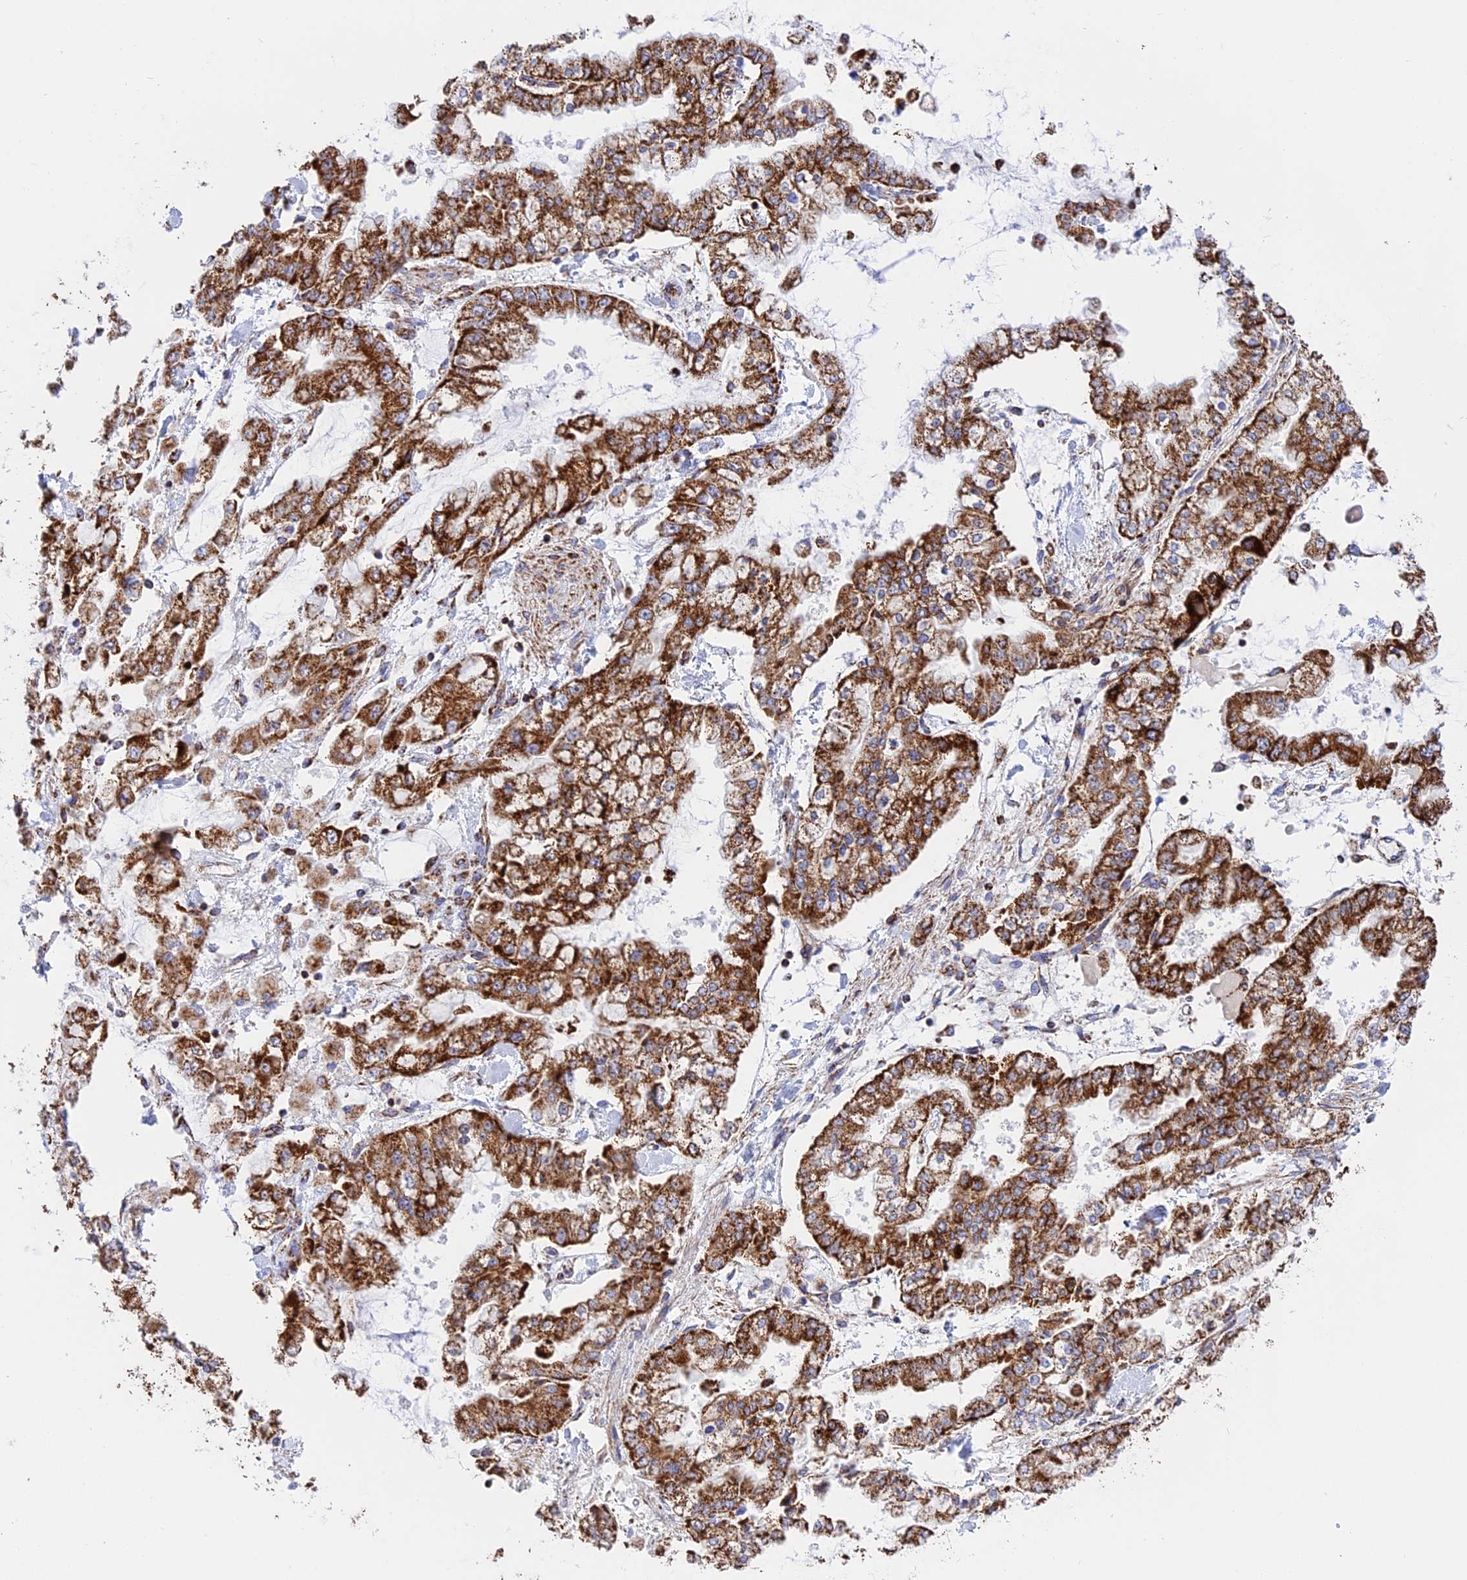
{"staining": {"intensity": "strong", "quantity": ">75%", "location": "cytoplasmic/membranous"}, "tissue": "stomach cancer", "cell_type": "Tumor cells", "image_type": "cancer", "snomed": [{"axis": "morphology", "description": "Normal tissue, NOS"}, {"axis": "morphology", "description": "Adenocarcinoma, NOS"}, {"axis": "topography", "description": "Stomach, upper"}, {"axis": "topography", "description": "Stomach"}], "caption": "Immunohistochemical staining of adenocarcinoma (stomach) shows high levels of strong cytoplasmic/membranous expression in approximately >75% of tumor cells.", "gene": "UQCRB", "patient": {"sex": "male", "age": 76}}